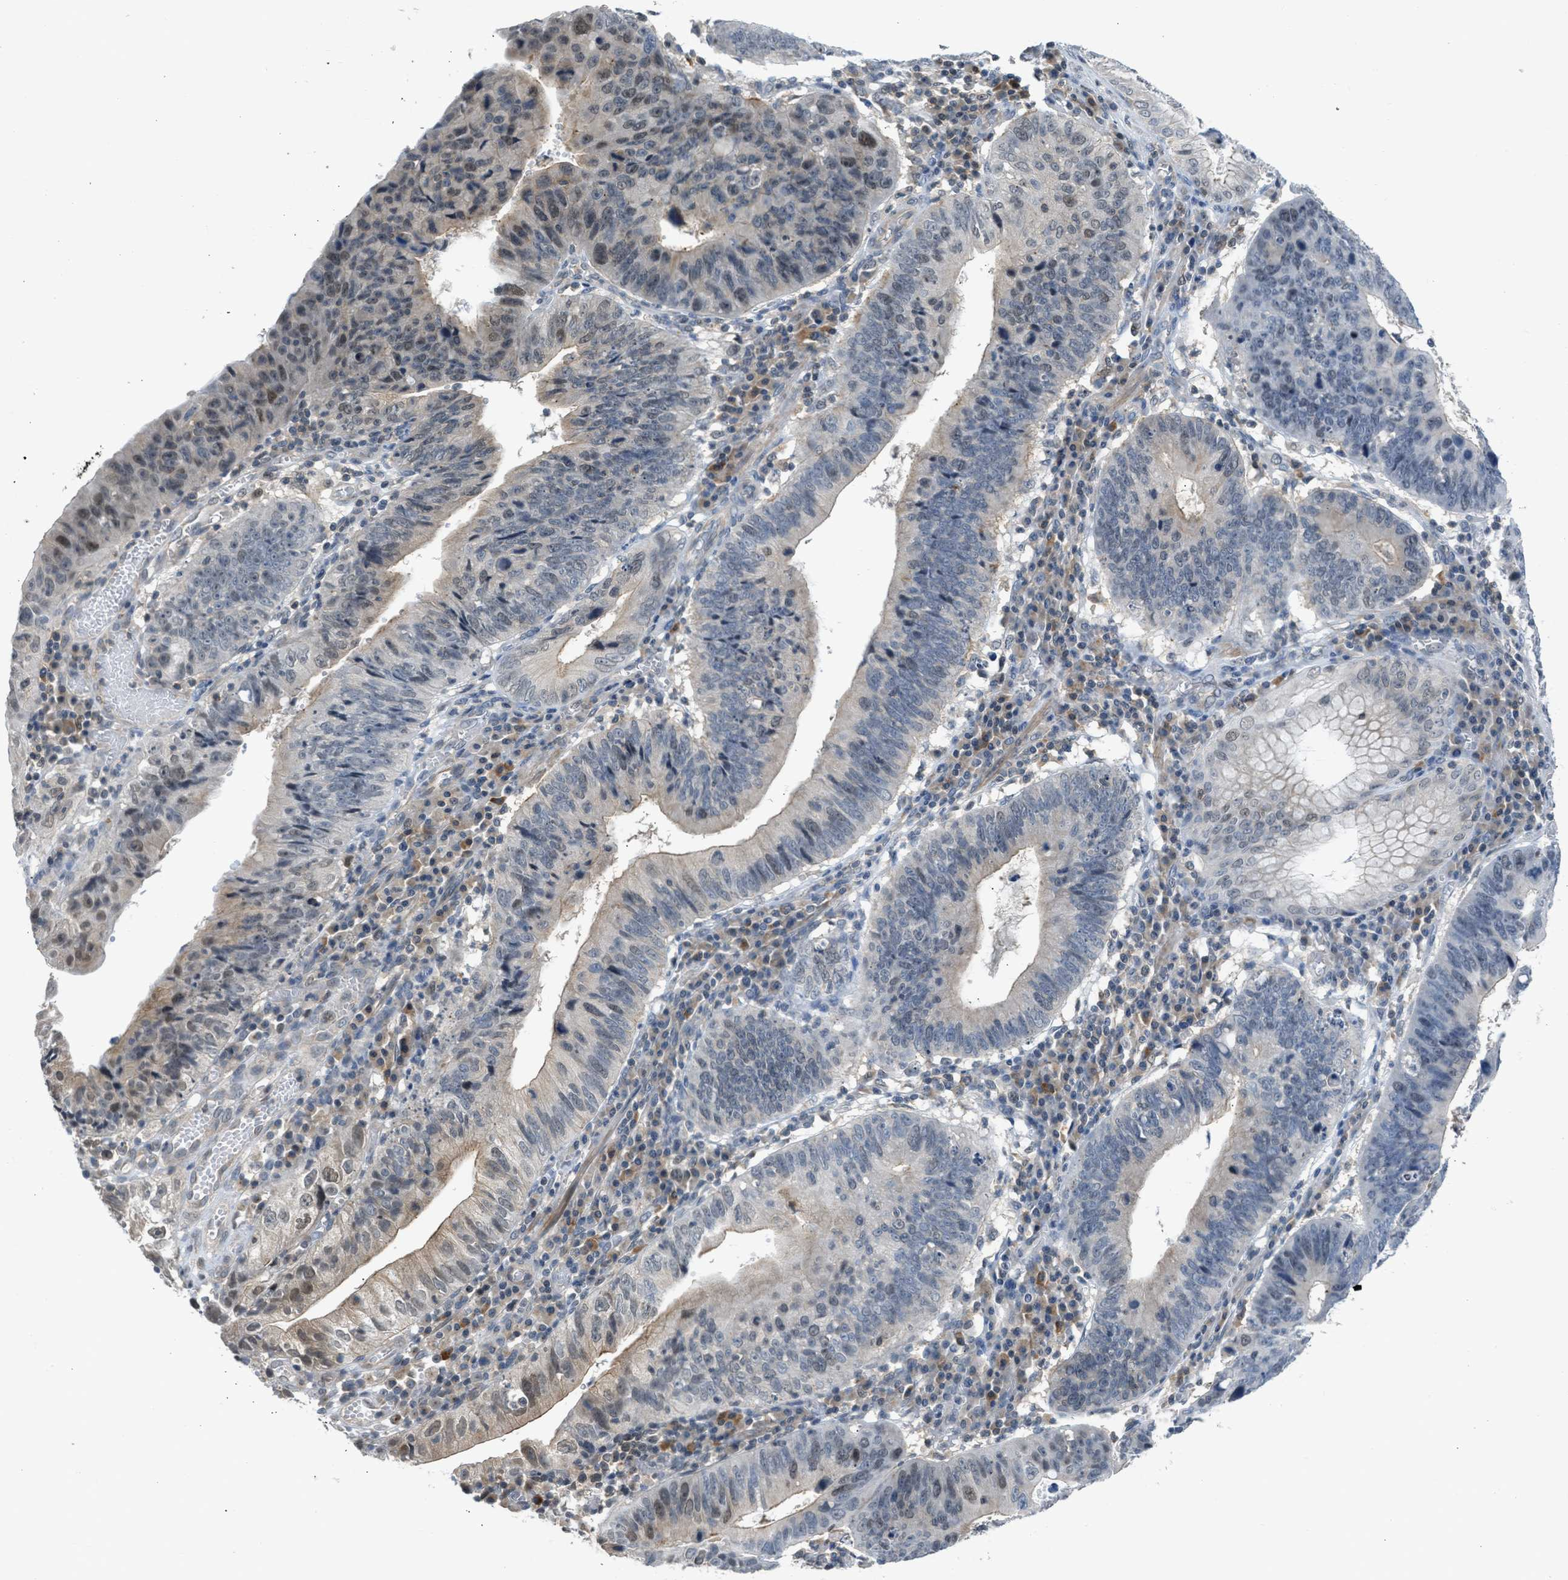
{"staining": {"intensity": "weak", "quantity": "<25%", "location": "nuclear"}, "tissue": "stomach cancer", "cell_type": "Tumor cells", "image_type": "cancer", "snomed": [{"axis": "morphology", "description": "Adenocarcinoma, NOS"}, {"axis": "topography", "description": "Stomach"}], "caption": "Stomach cancer (adenocarcinoma) was stained to show a protein in brown. There is no significant expression in tumor cells.", "gene": "TTBK2", "patient": {"sex": "male", "age": 59}}